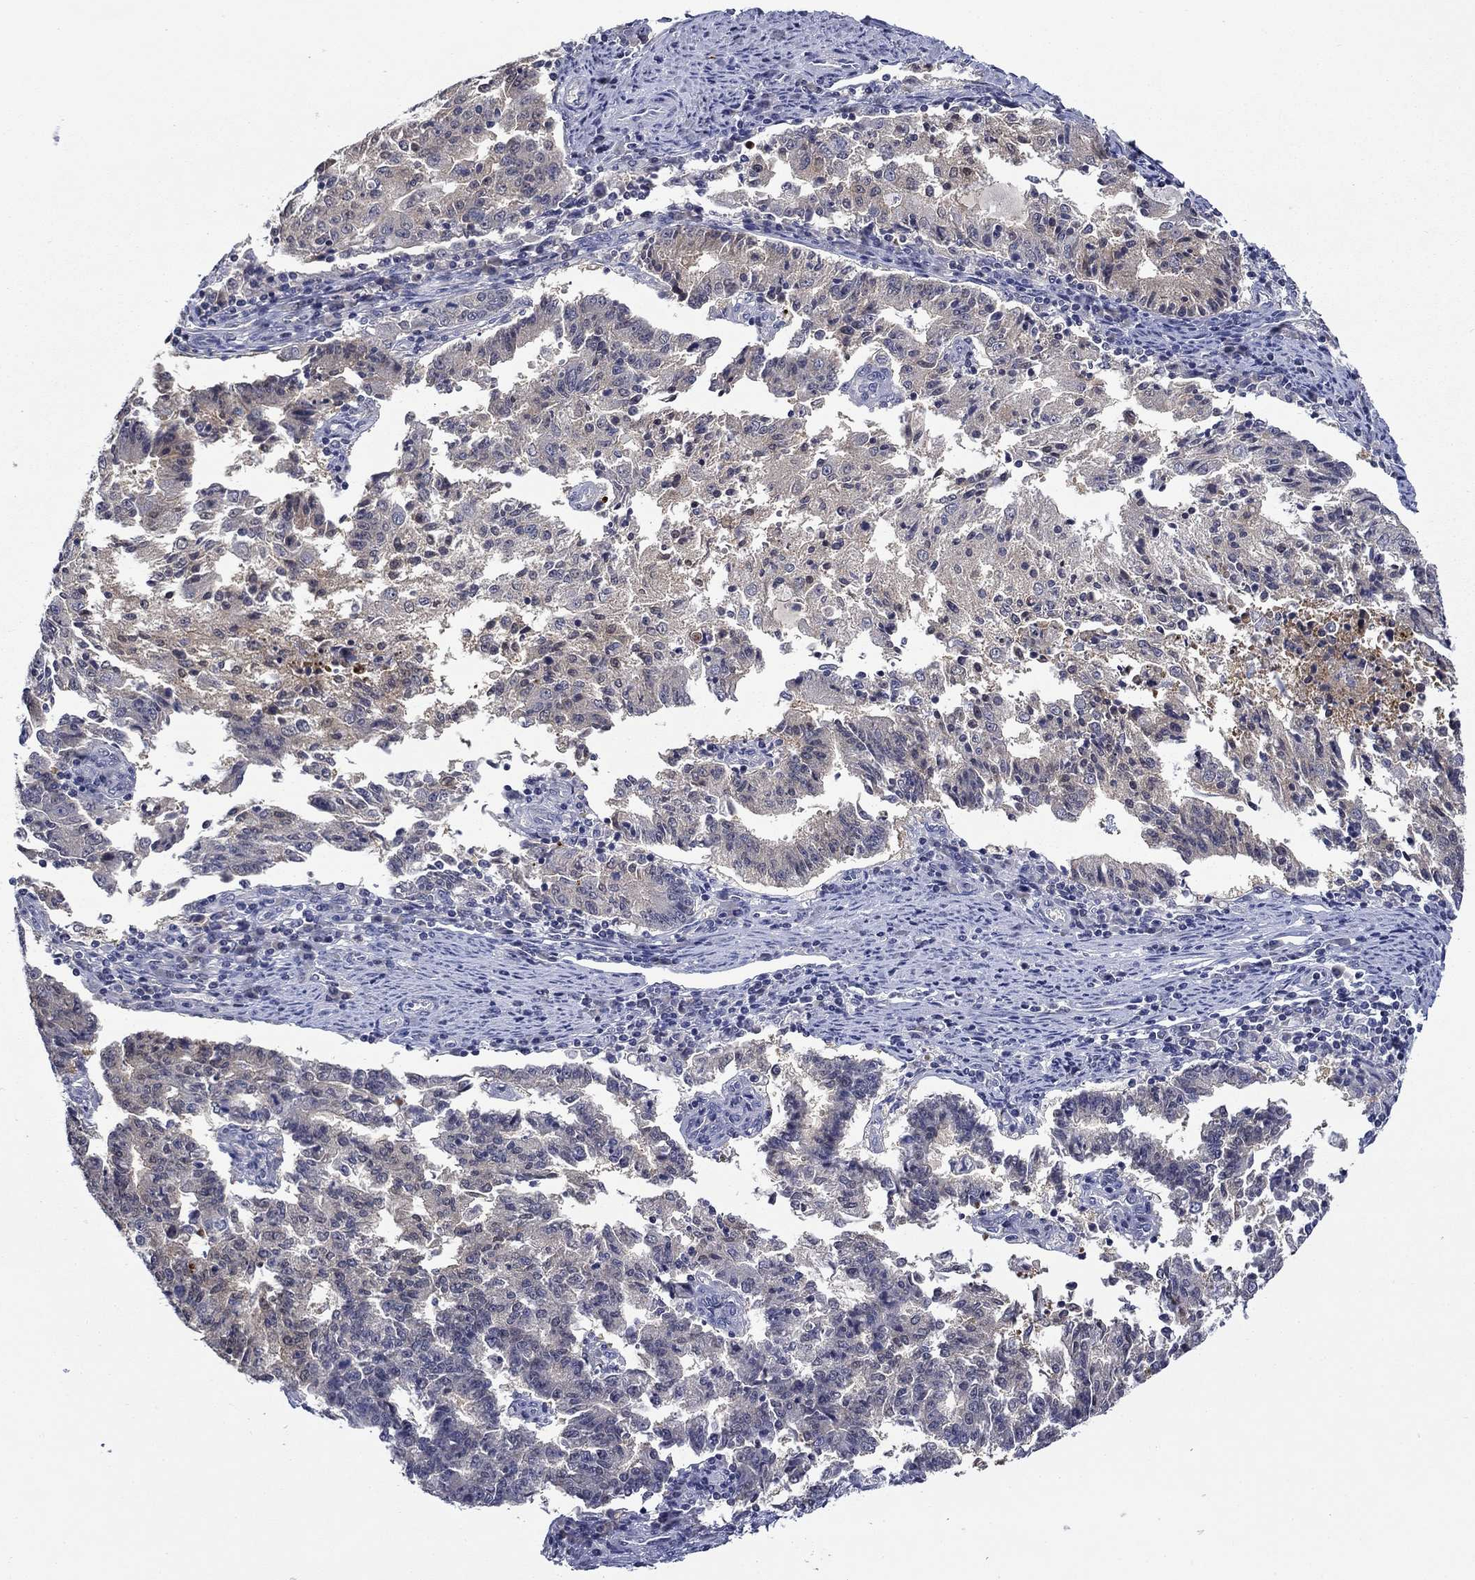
{"staining": {"intensity": "negative", "quantity": "none", "location": "none"}, "tissue": "endometrial cancer", "cell_type": "Tumor cells", "image_type": "cancer", "snomed": [{"axis": "morphology", "description": "Adenocarcinoma, NOS"}, {"axis": "topography", "description": "Endometrium"}], "caption": "Endometrial adenocarcinoma was stained to show a protein in brown. There is no significant positivity in tumor cells.", "gene": "DDTL", "patient": {"sex": "female", "age": 82}}